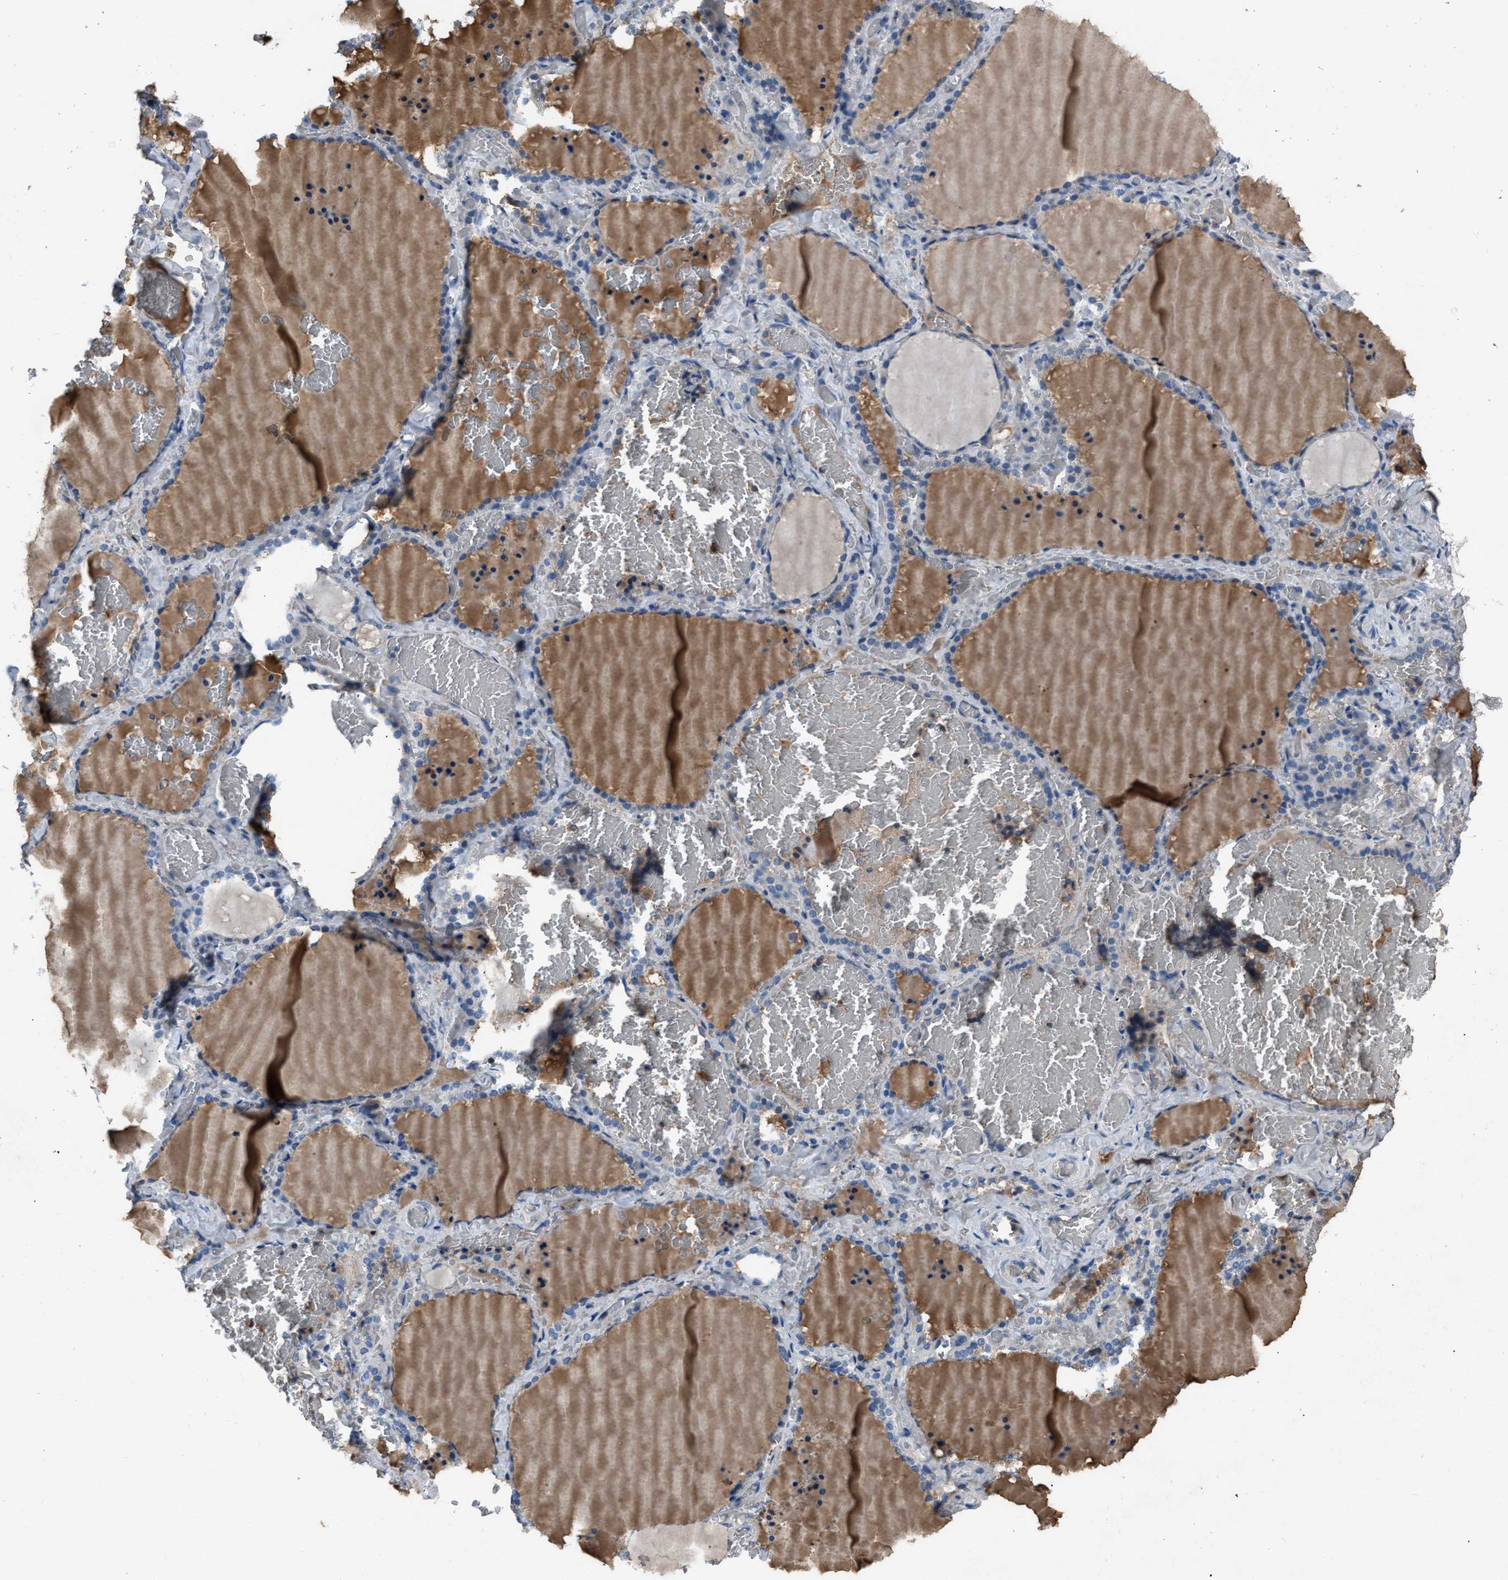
{"staining": {"intensity": "negative", "quantity": "none", "location": "none"}, "tissue": "thyroid gland", "cell_type": "Glandular cells", "image_type": "normal", "snomed": [{"axis": "morphology", "description": "Normal tissue, NOS"}, {"axis": "topography", "description": "Thyroid gland"}], "caption": "Immunohistochemistry image of normal thyroid gland stained for a protein (brown), which demonstrates no staining in glandular cells. Brightfield microscopy of immunohistochemistry stained with DAB (3,3'-diaminobenzidine) (brown) and hematoxylin (blue), captured at high magnification.", "gene": "STC1", "patient": {"sex": "female", "age": 22}}